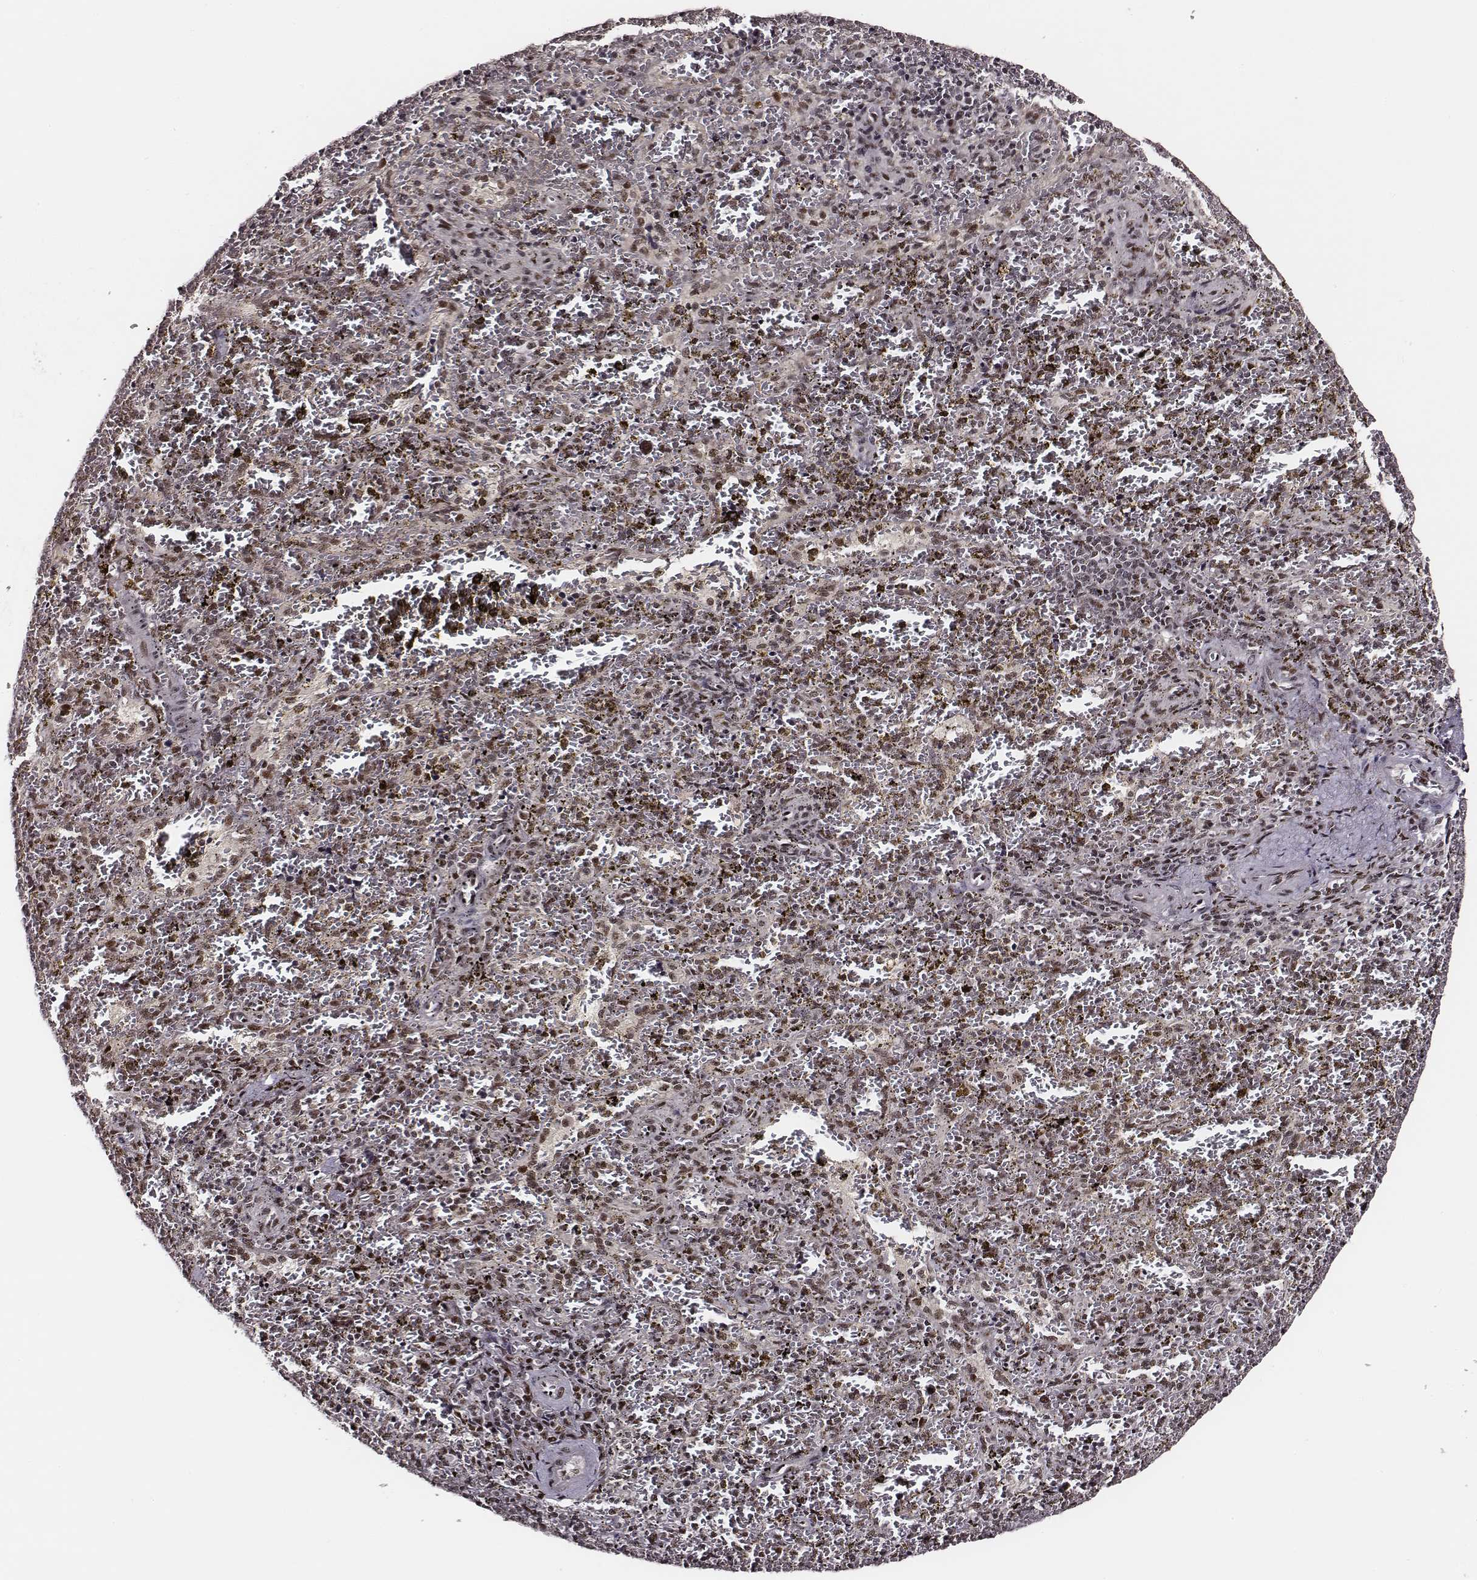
{"staining": {"intensity": "moderate", "quantity": ">75%", "location": "nuclear"}, "tissue": "spleen", "cell_type": "Cells in red pulp", "image_type": "normal", "snomed": [{"axis": "morphology", "description": "Normal tissue, NOS"}, {"axis": "topography", "description": "Spleen"}], "caption": "Moderate nuclear expression for a protein is seen in approximately >75% of cells in red pulp of unremarkable spleen using IHC.", "gene": "PPARA", "patient": {"sex": "female", "age": 50}}